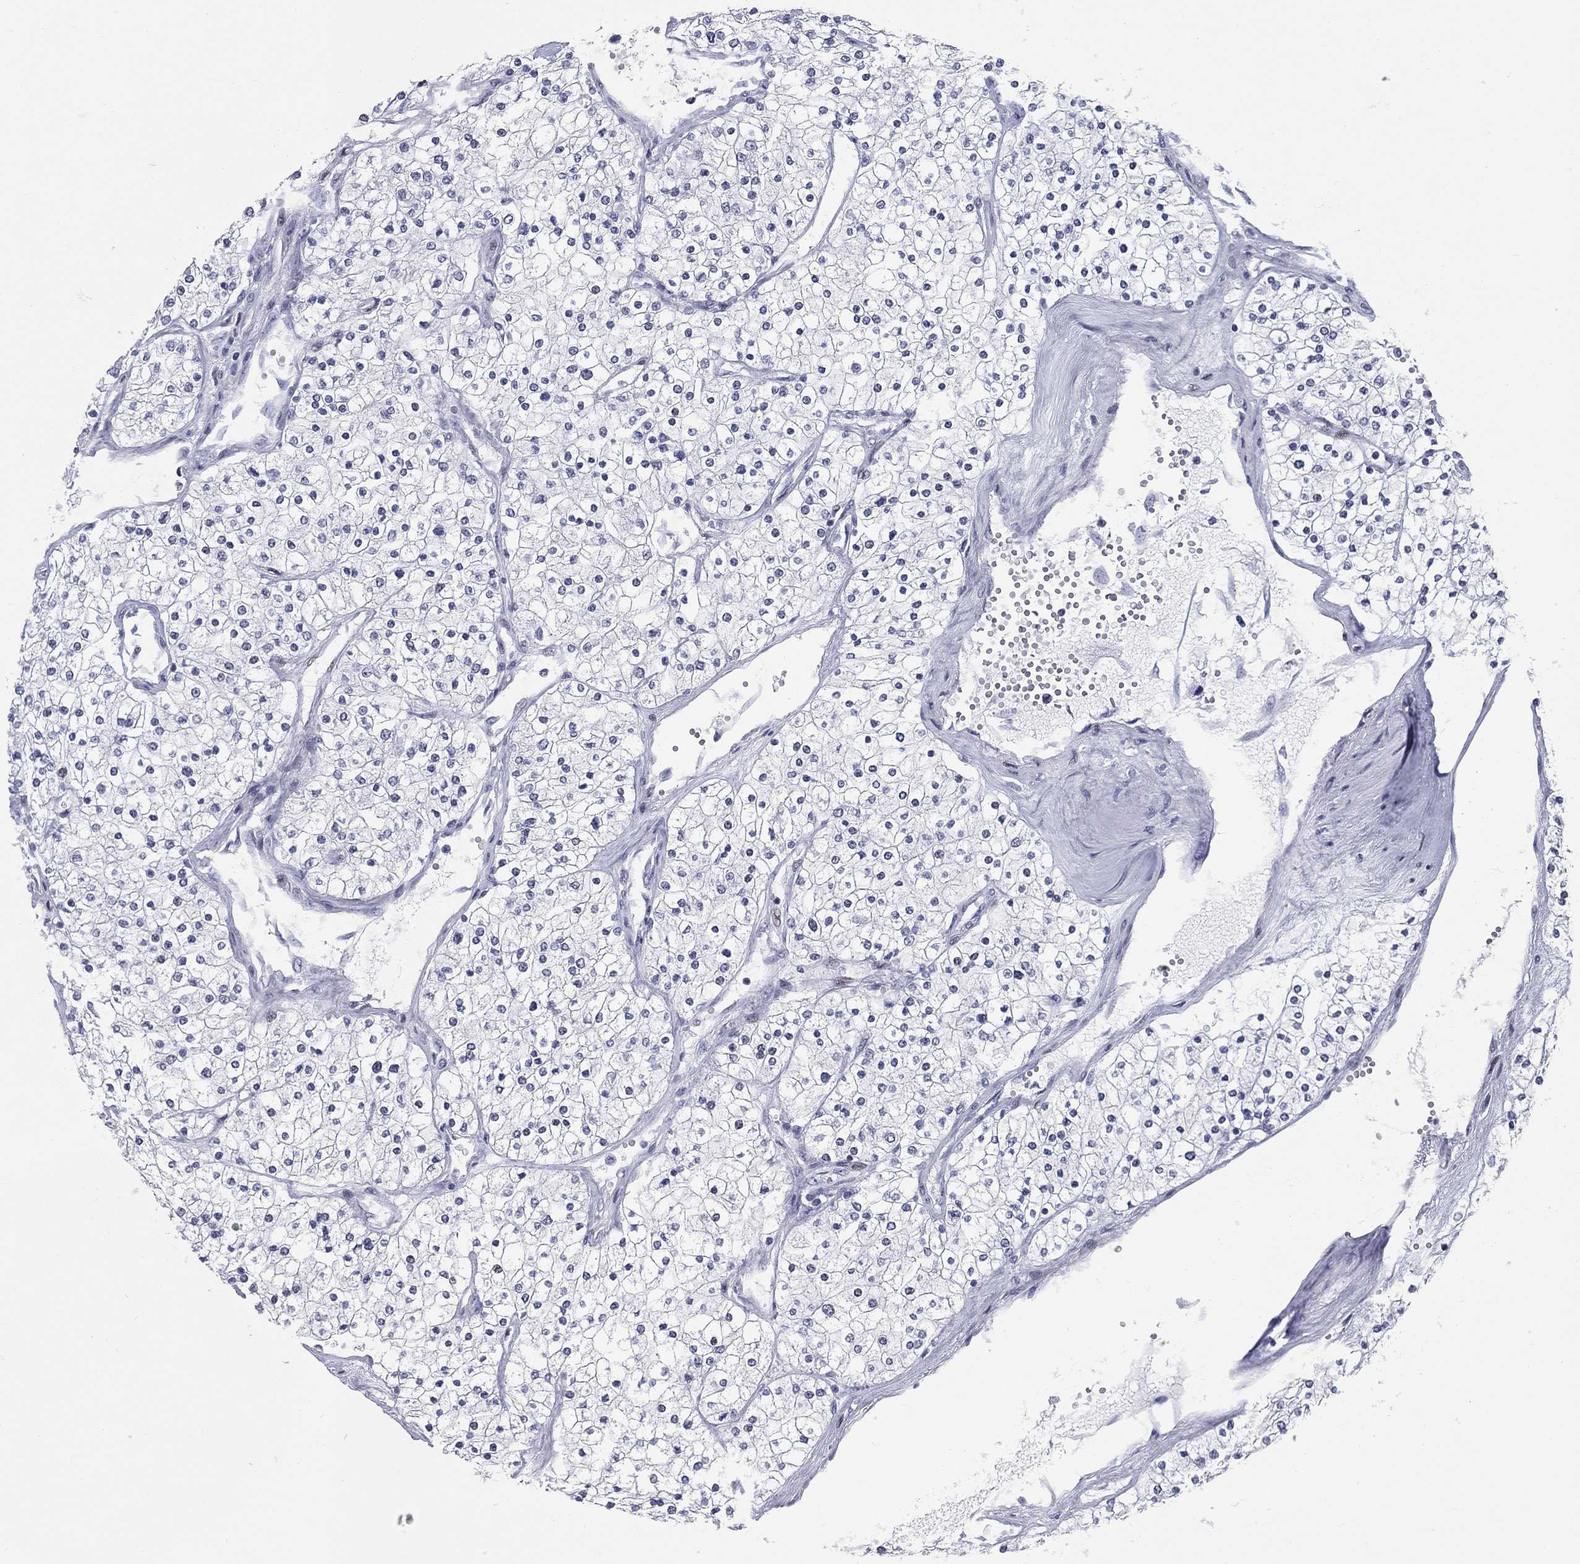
{"staining": {"intensity": "negative", "quantity": "none", "location": "none"}, "tissue": "renal cancer", "cell_type": "Tumor cells", "image_type": "cancer", "snomed": [{"axis": "morphology", "description": "Adenocarcinoma, NOS"}, {"axis": "topography", "description": "Kidney"}], "caption": "Immunohistochemistry (IHC) of human renal adenocarcinoma exhibits no positivity in tumor cells. (Stains: DAB (3,3'-diaminobenzidine) immunohistochemistry (IHC) with hematoxylin counter stain, Microscopy: brightfield microscopy at high magnification).", "gene": "ASF1B", "patient": {"sex": "male", "age": 80}}